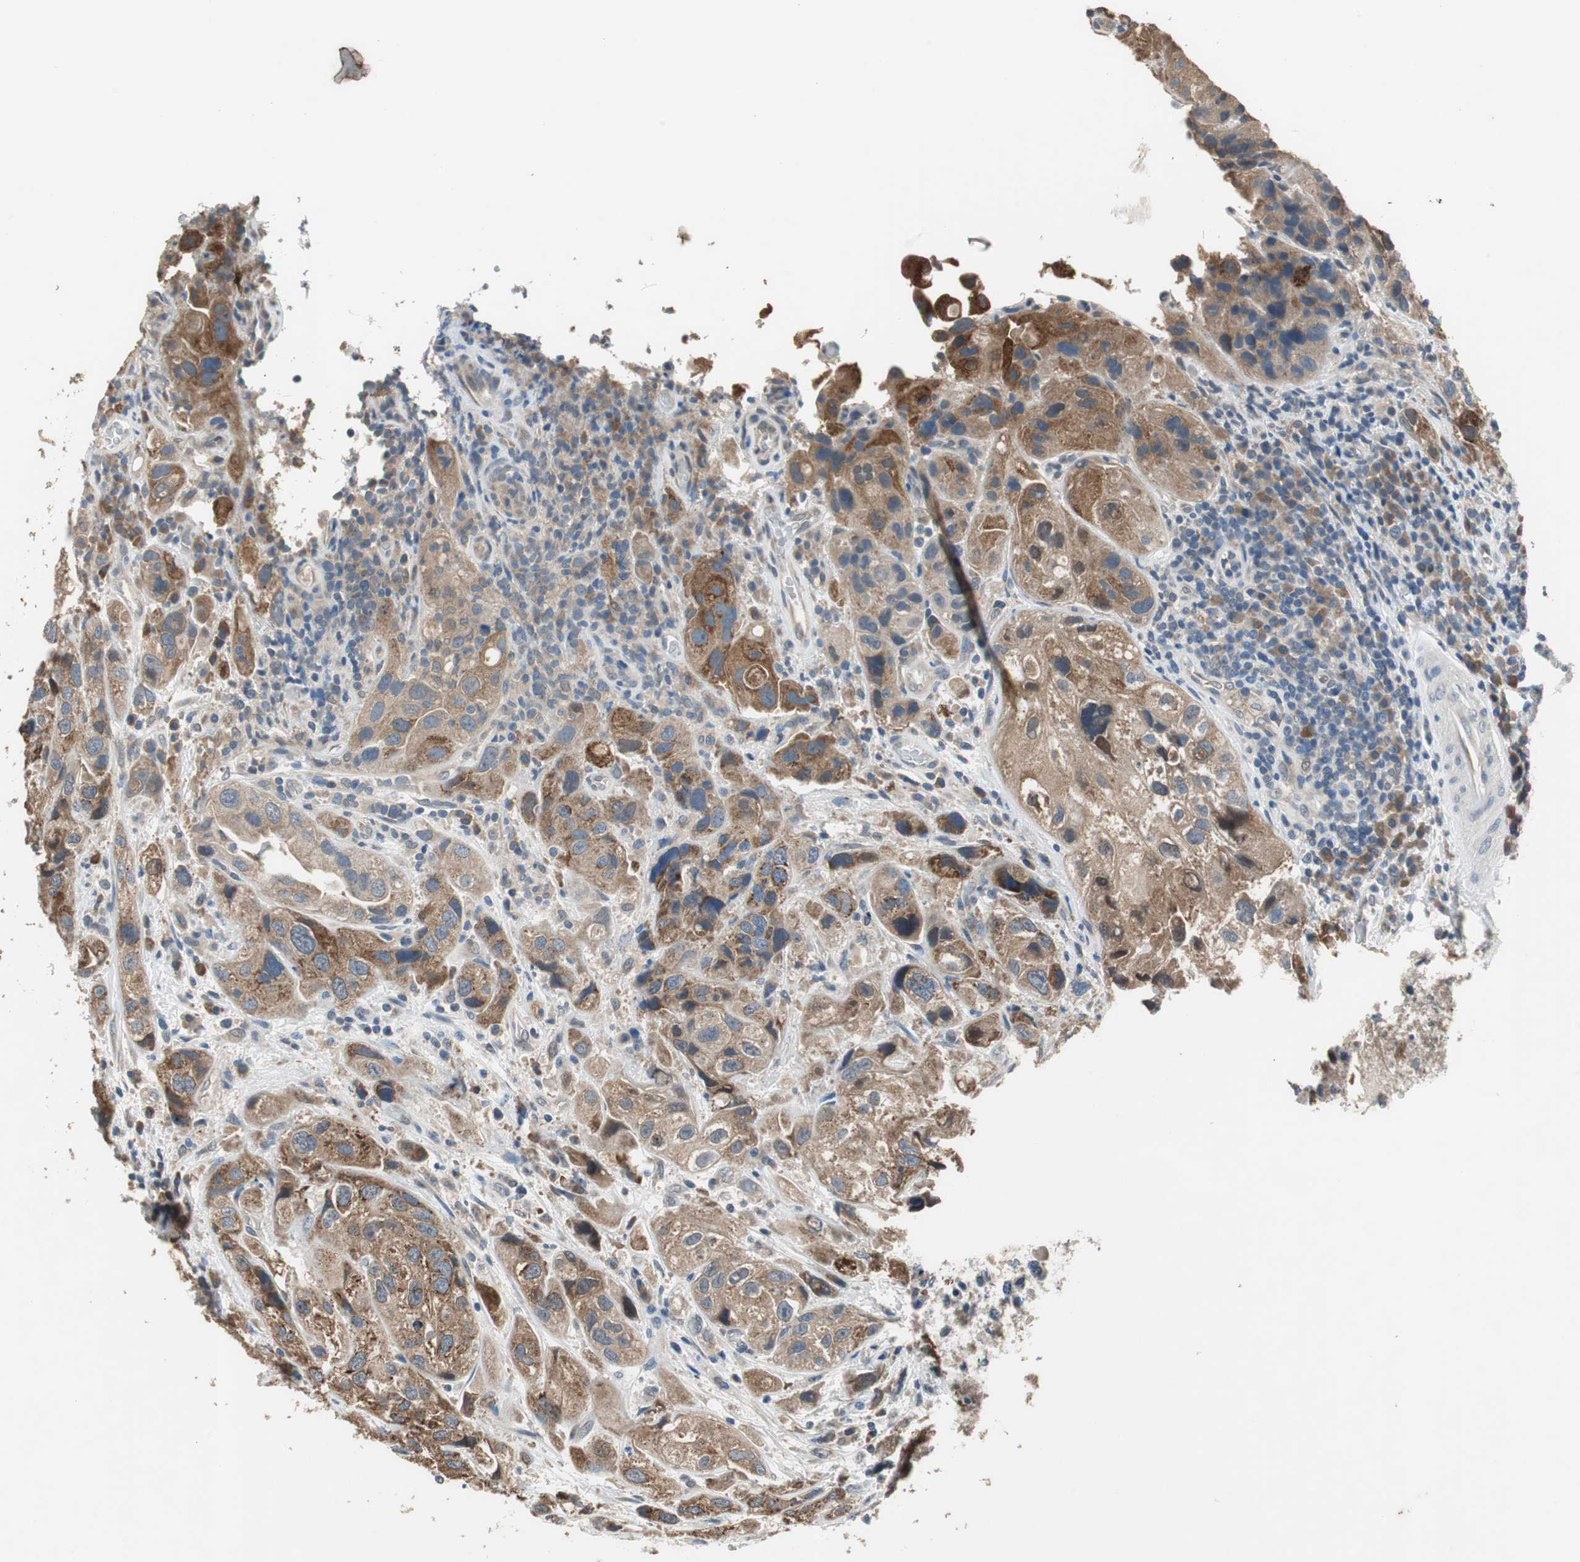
{"staining": {"intensity": "moderate", "quantity": ">75%", "location": "cytoplasmic/membranous"}, "tissue": "urothelial cancer", "cell_type": "Tumor cells", "image_type": "cancer", "snomed": [{"axis": "morphology", "description": "Urothelial carcinoma, High grade"}, {"axis": "topography", "description": "Urinary bladder"}], "caption": "Immunohistochemical staining of human urothelial cancer demonstrates medium levels of moderate cytoplasmic/membranous expression in about >75% of tumor cells.", "gene": "PI4KB", "patient": {"sex": "female", "age": 64}}